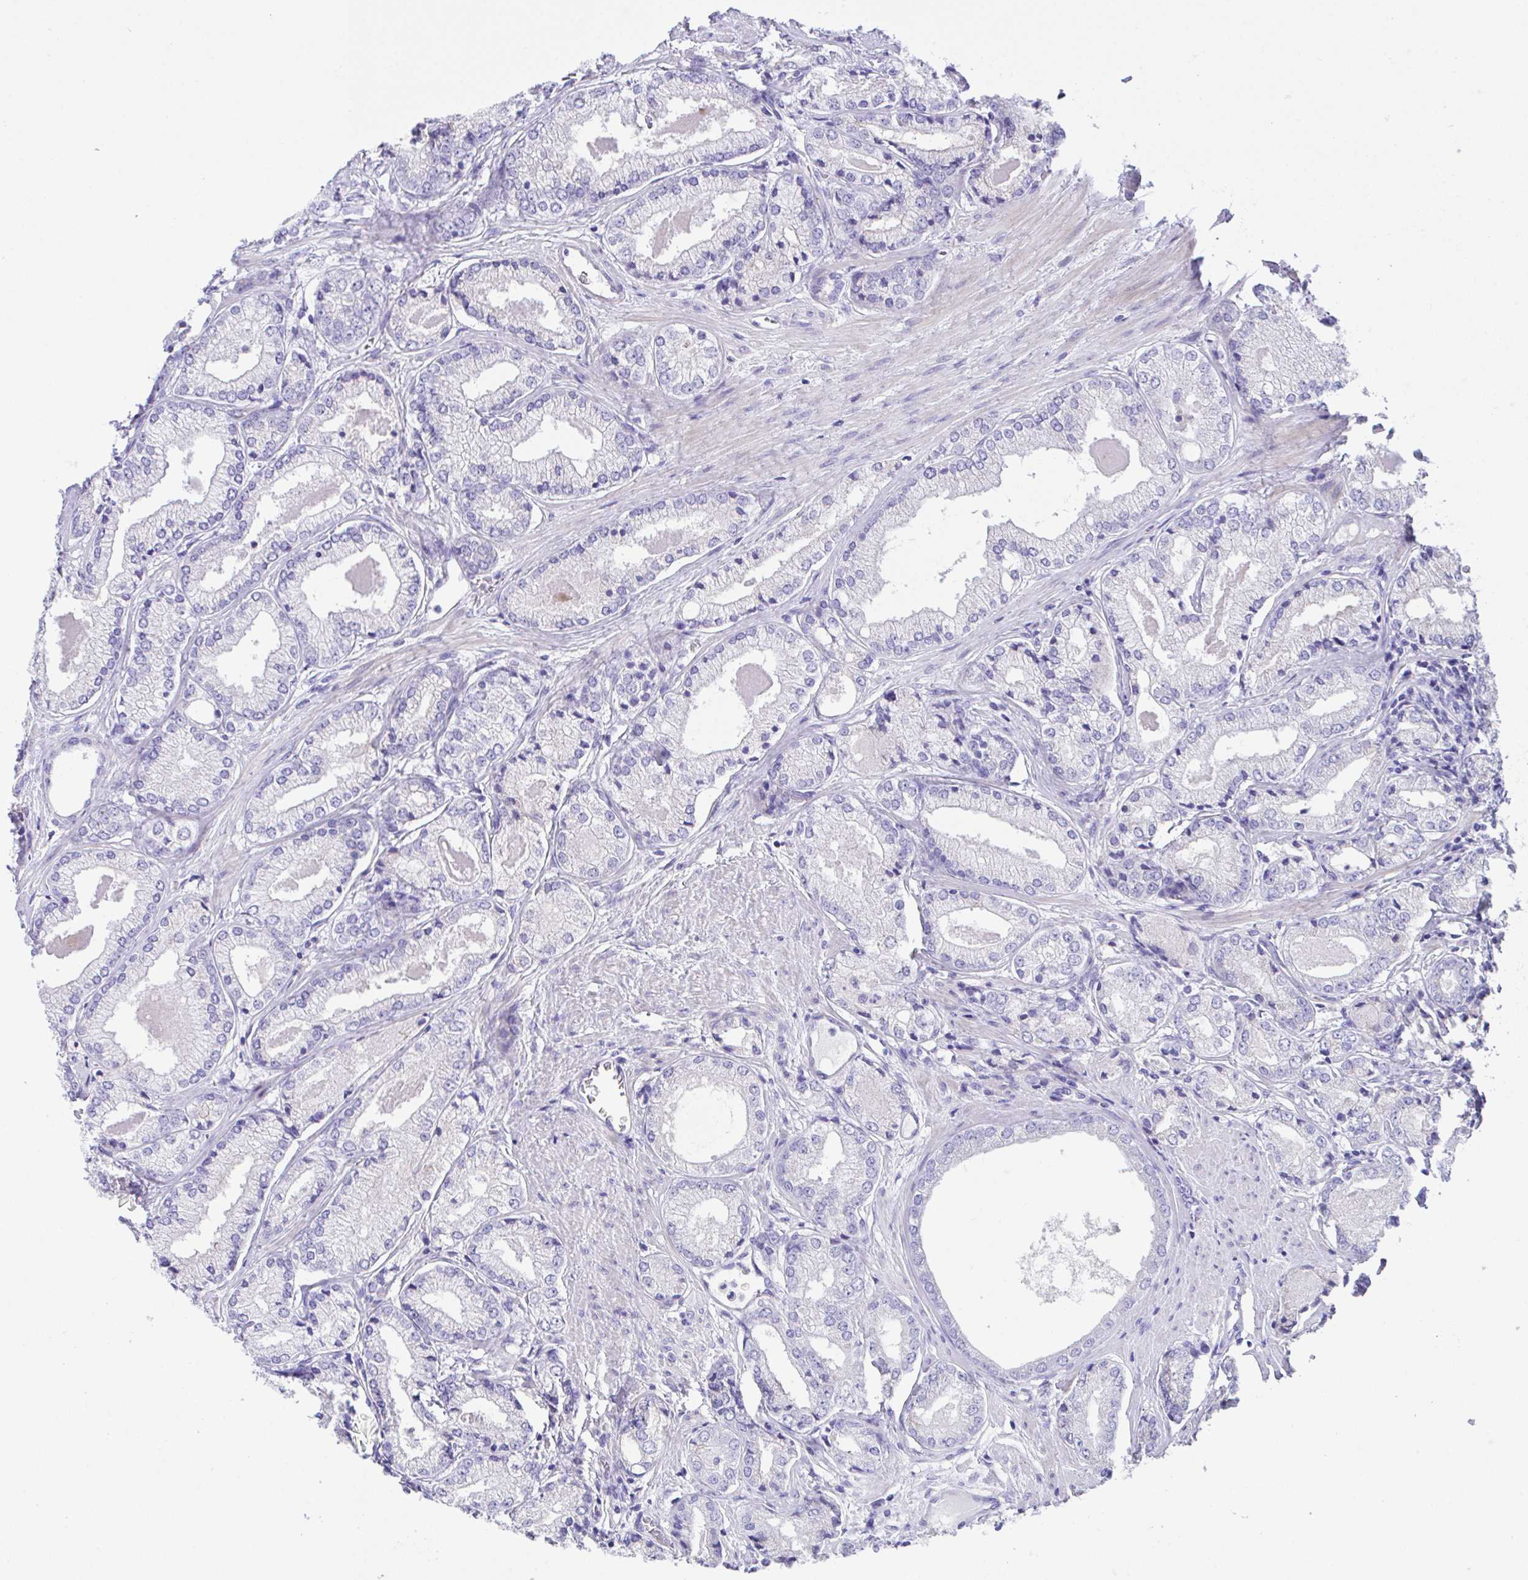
{"staining": {"intensity": "negative", "quantity": "none", "location": "none"}, "tissue": "prostate cancer", "cell_type": "Tumor cells", "image_type": "cancer", "snomed": [{"axis": "morphology", "description": "Adenocarcinoma, NOS"}, {"axis": "morphology", "description": "Adenocarcinoma, Low grade"}, {"axis": "topography", "description": "Prostate"}], "caption": "This histopathology image is of low-grade adenocarcinoma (prostate) stained with immunohistochemistry to label a protein in brown with the nuclei are counter-stained blue. There is no expression in tumor cells. (Stains: DAB IHC with hematoxylin counter stain, Microscopy: brightfield microscopy at high magnification).", "gene": "SLC16A6", "patient": {"sex": "male", "age": 68}}